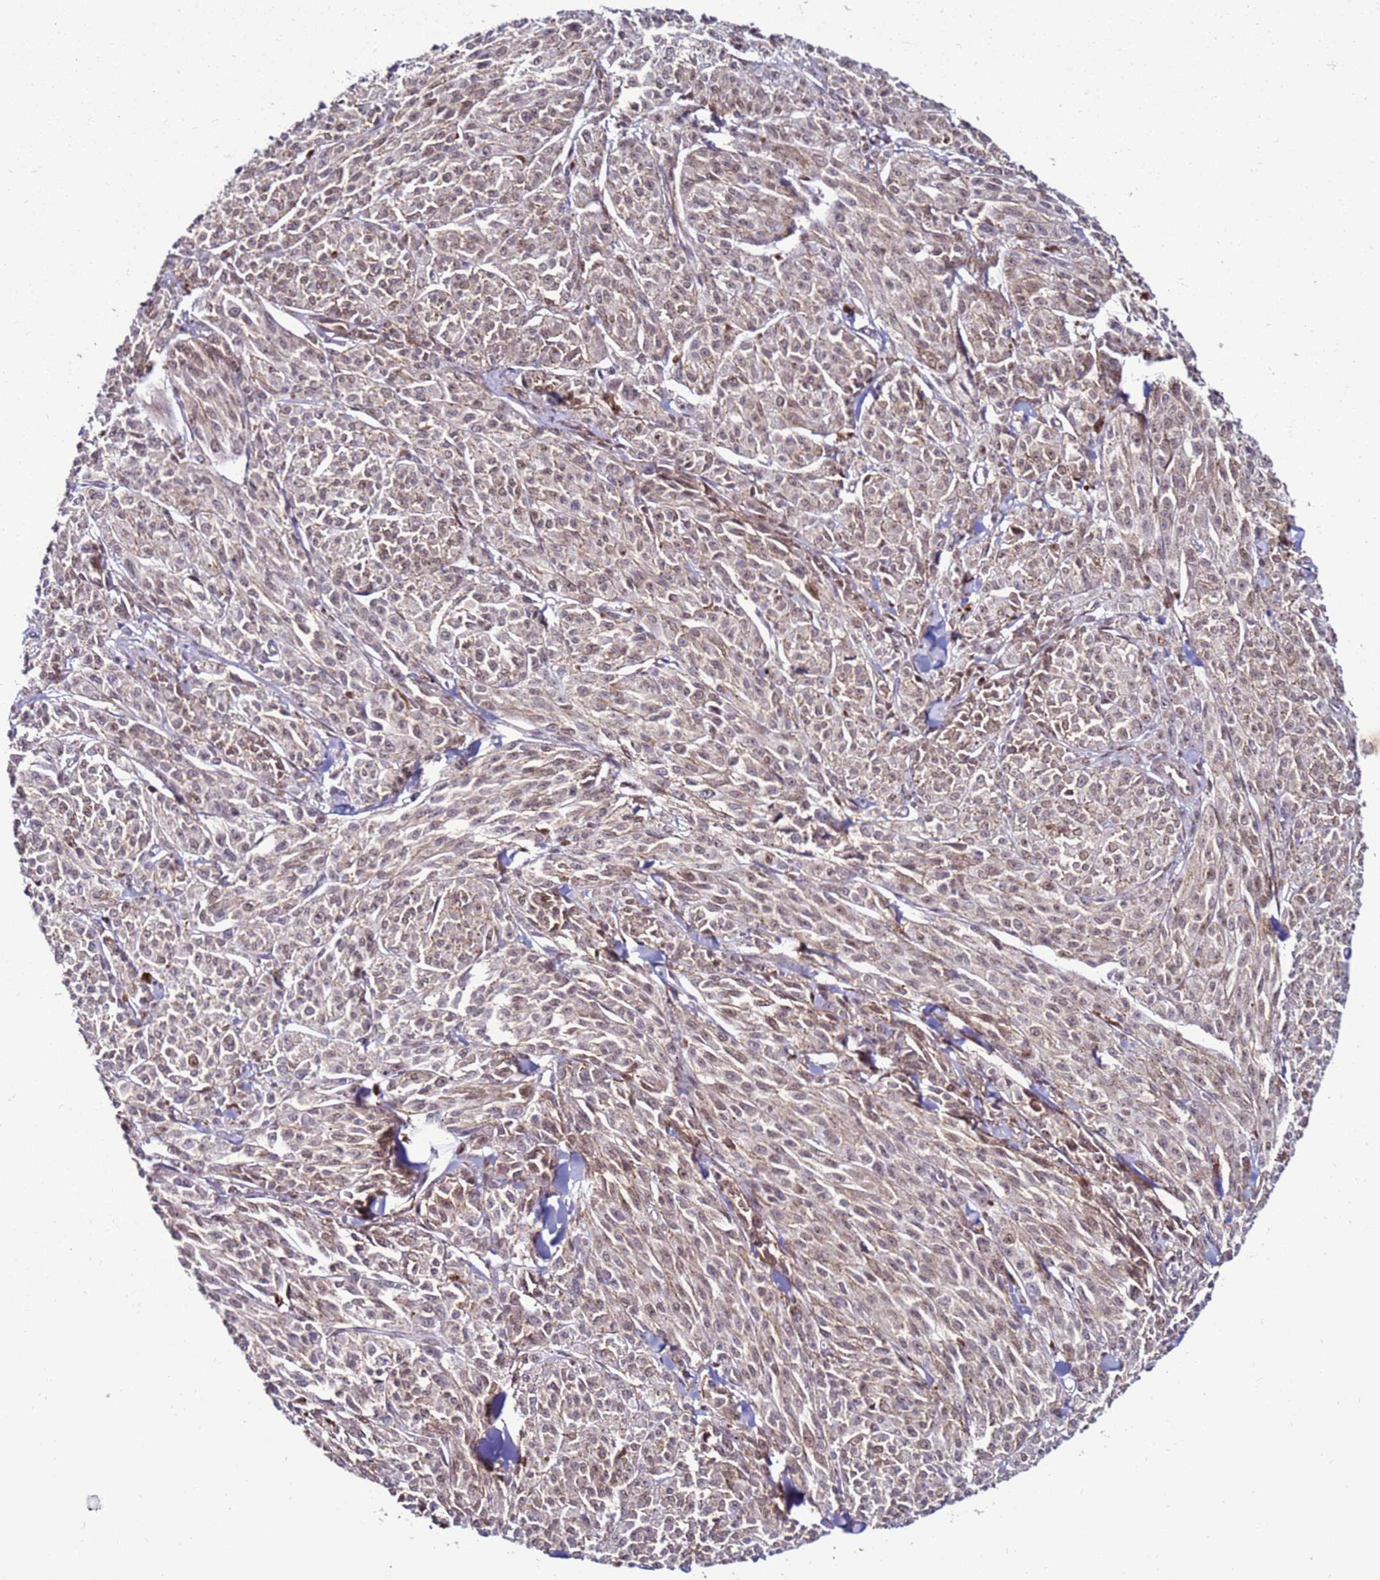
{"staining": {"intensity": "negative", "quantity": "none", "location": "none"}, "tissue": "melanoma", "cell_type": "Tumor cells", "image_type": "cancer", "snomed": [{"axis": "morphology", "description": "Malignant melanoma, NOS"}, {"axis": "topography", "description": "Skin"}], "caption": "The immunohistochemistry micrograph has no significant positivity in tumor cells of melanoma tissue. Brightfield microscopy of immunohistochemistry (IHC) stained with DAB (brown) and hematoxylin (blue), captured at high magnification.", "gene": "KPNA4", "patient": {"sex": "female", "age": 52}}